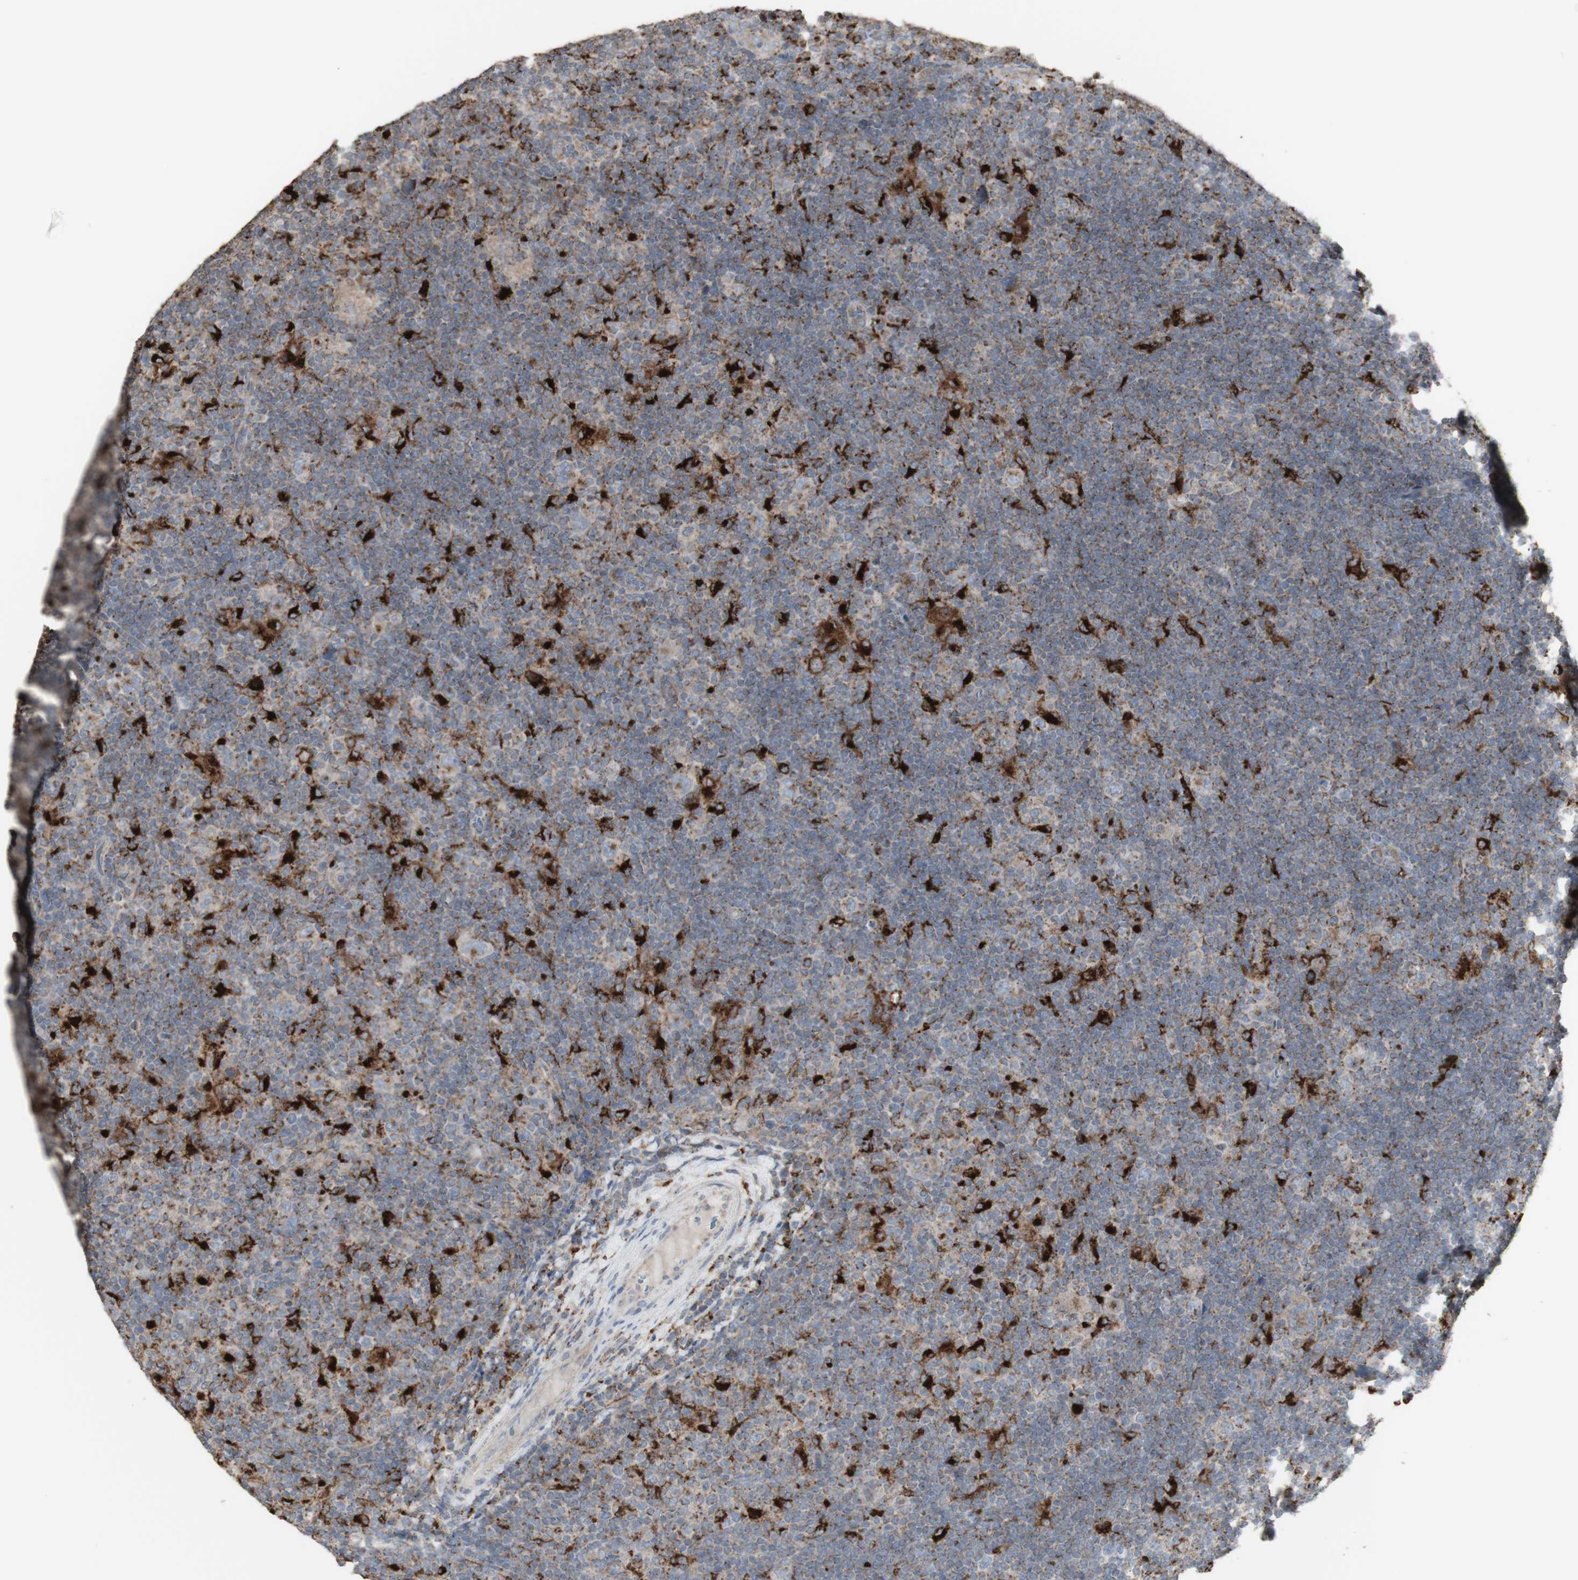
{"staining": {"intensity": "negative", "quantity": "none", "location": "none"}, "tissue": "lymphoma", "cell_type": "Tumor cells", "image_type": "cancer", "snomed": [{"axis": "morphology", "description": "Hodgkin's disease, NOS"}, {"axis": "topography", "description": "Lymph node"}], "caption": "DAB immunohistochemical staining of human Hodgkin's disease exhibits no significant expression in tumor cells.", "gene": "ATP6V1E1", "patient": {"sex": "female", "age": 57}}